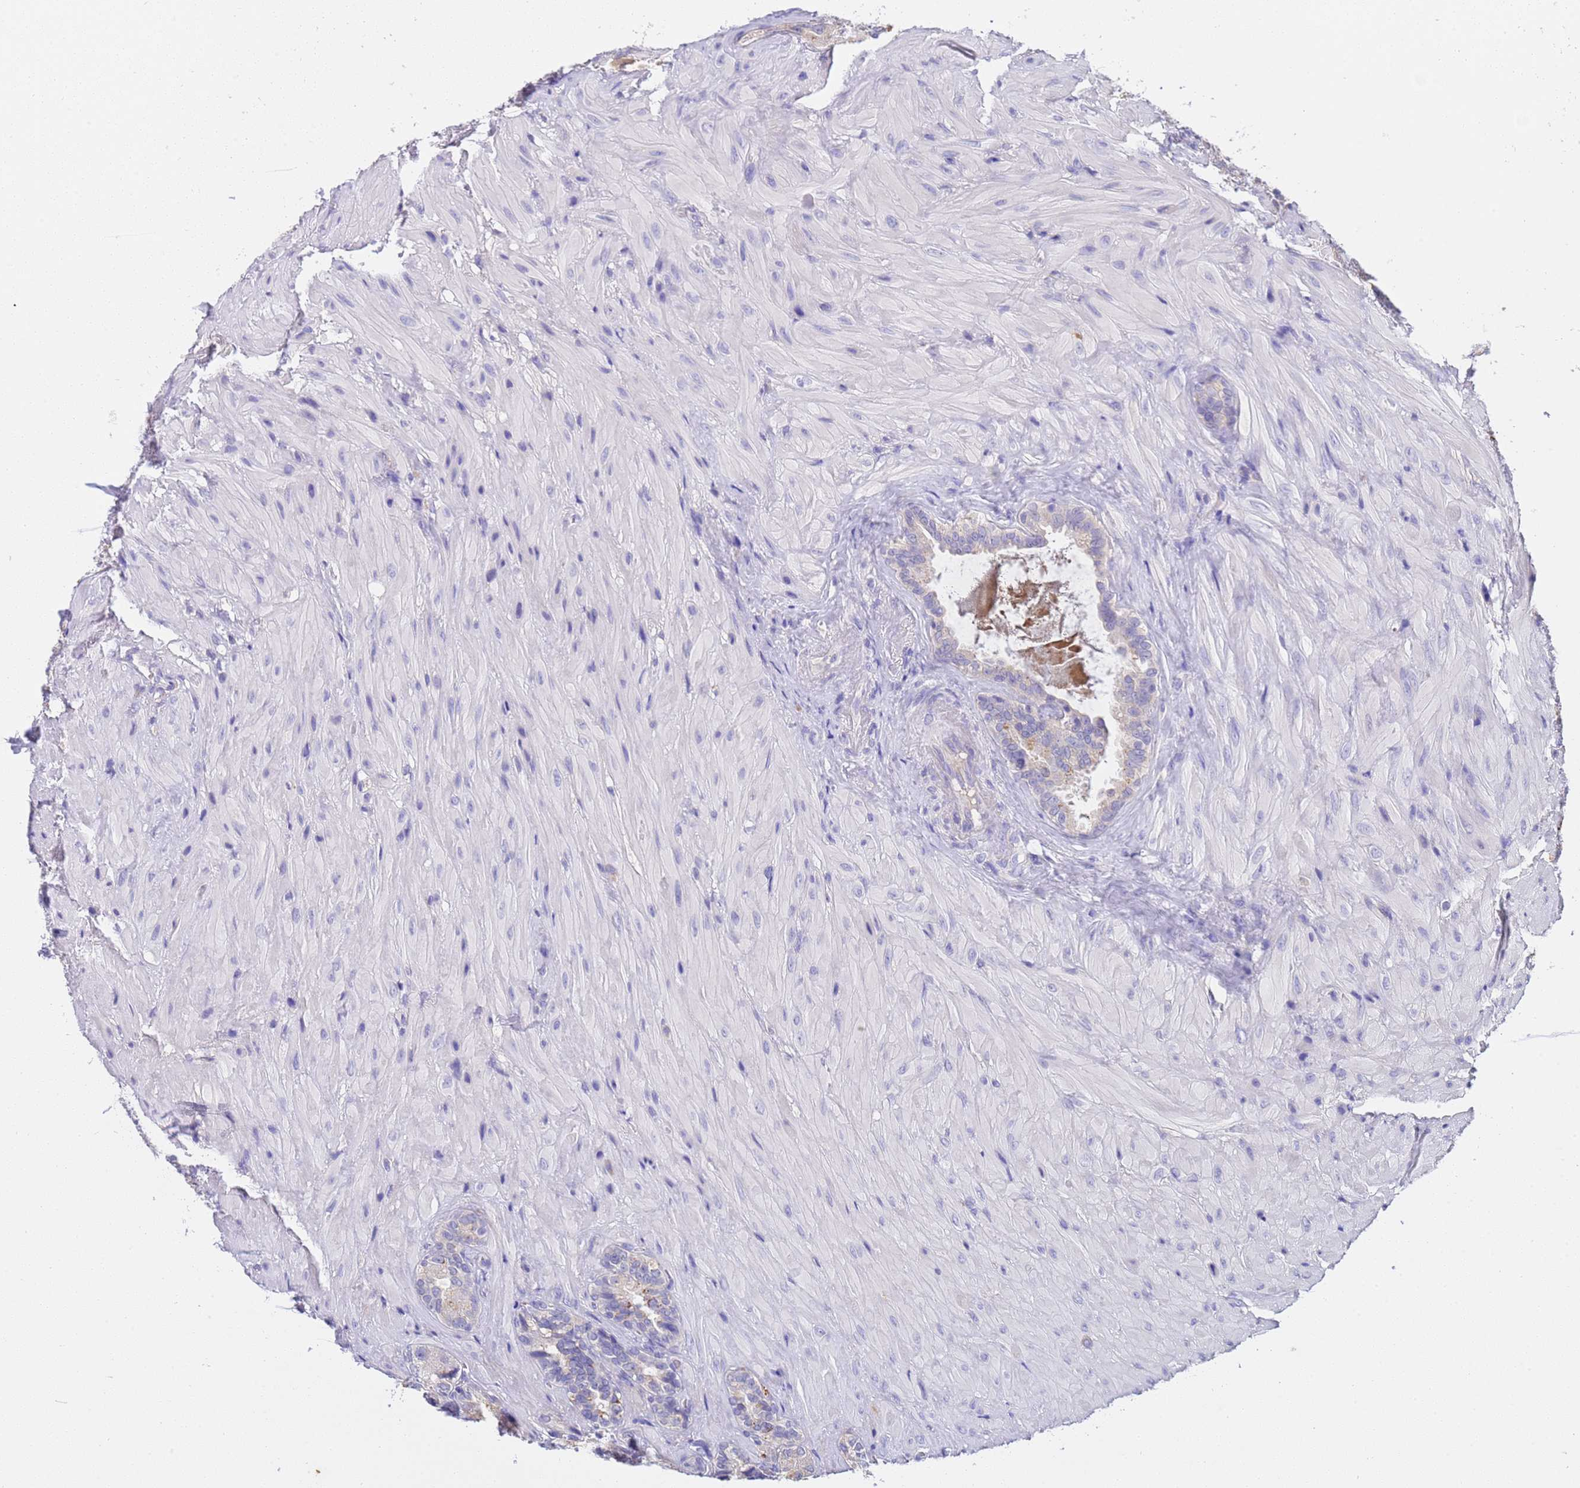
{"staining": {"intensity": "negative", "quantity": "none", "location": "none"}, "tissue": "seminal vesicle", "cell_type": "Glandular cells", "image_type": "normal", "snomed": [{"axis": "morphology", "description": "Normal tissue, NOS"}, {"axis": "topography", "description": "Seminal veicle"}, {"axis": "topography", "description": "Peripheral nerve tissue"}], "caption": "The photomicrograph displays no staining of glandular cells in normal seminal vesicle.", "gene": "SLC24A3", "patient": {"sex": "male", "age": 67}}